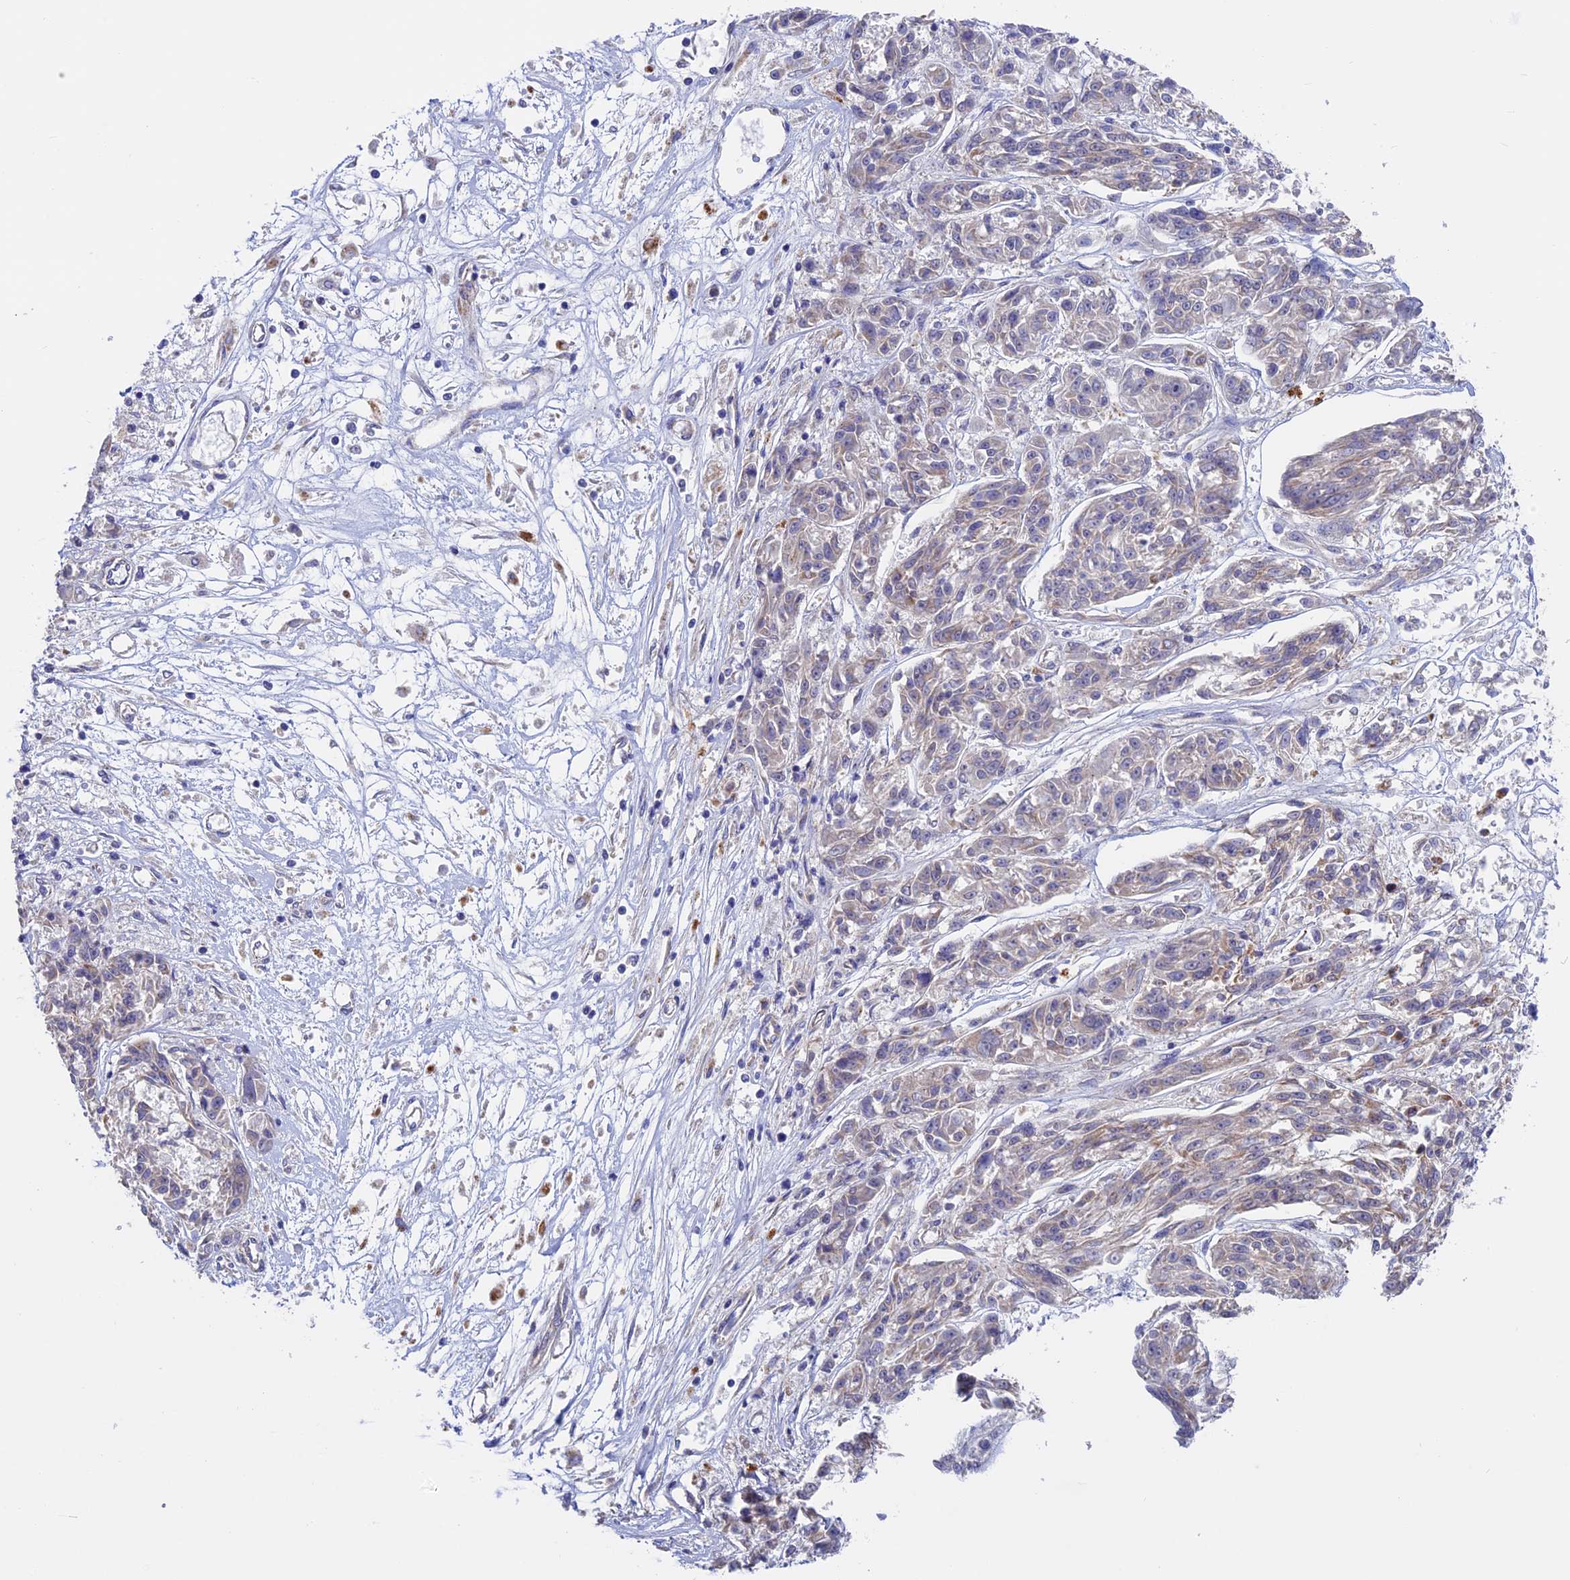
{"staining": {"intensity": "negative", "quantity": "none", "location": "none"}, "tissue": "melanoma", "cell_type": "Tumor cells", "image_type": "cancer", "snomed": [{"axis": "morphology", "description": "Malignant melanoma, NOS"}, {"axis": "topography", "description": "Skin"}], "caption": "Protein analysis of malignant melanoma demonstrates no significant positivity in tumor cells.", "gene": "ETFDH", "patient": {"sex": "male", "age": 53}}